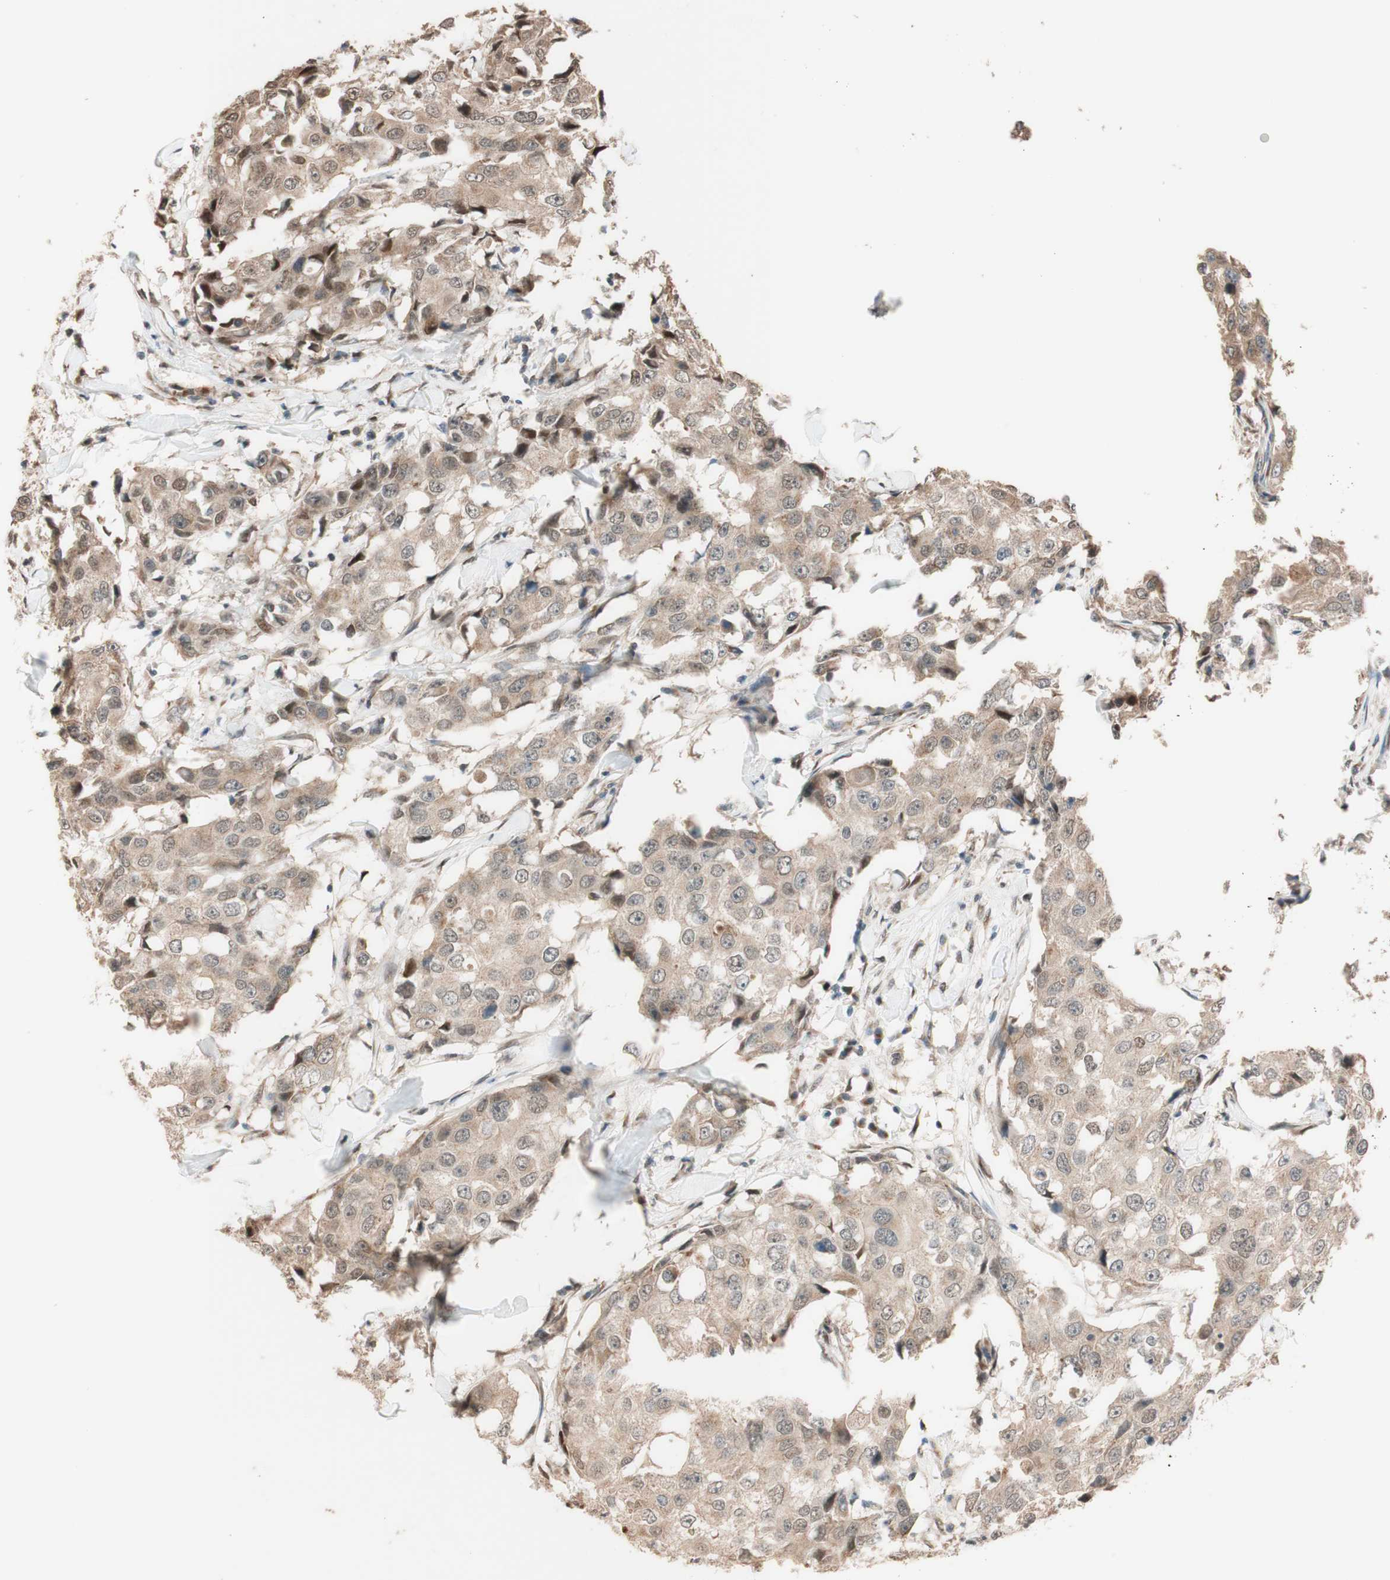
{"staining": {"intensity": "weak", "quantity": ">75%", "location": "cytoplasmic/membranous"}, "tissue": "breast cancer", "cell_type": "Tumor cells", "image_type": "cancer", "snomed": [{"axis": "morphology", "description": "Duct carcinoma"}, {"axis": "topography", "description": "Breast"}], "caption": "There is low levels of weak cytoplasmic/membranous staining in tumor cells of breast cancer, as demonstrated by immunohistochemical staining (brown color).", "gene": "CCNC", "patient": {"sex": "female", "age": 27}}